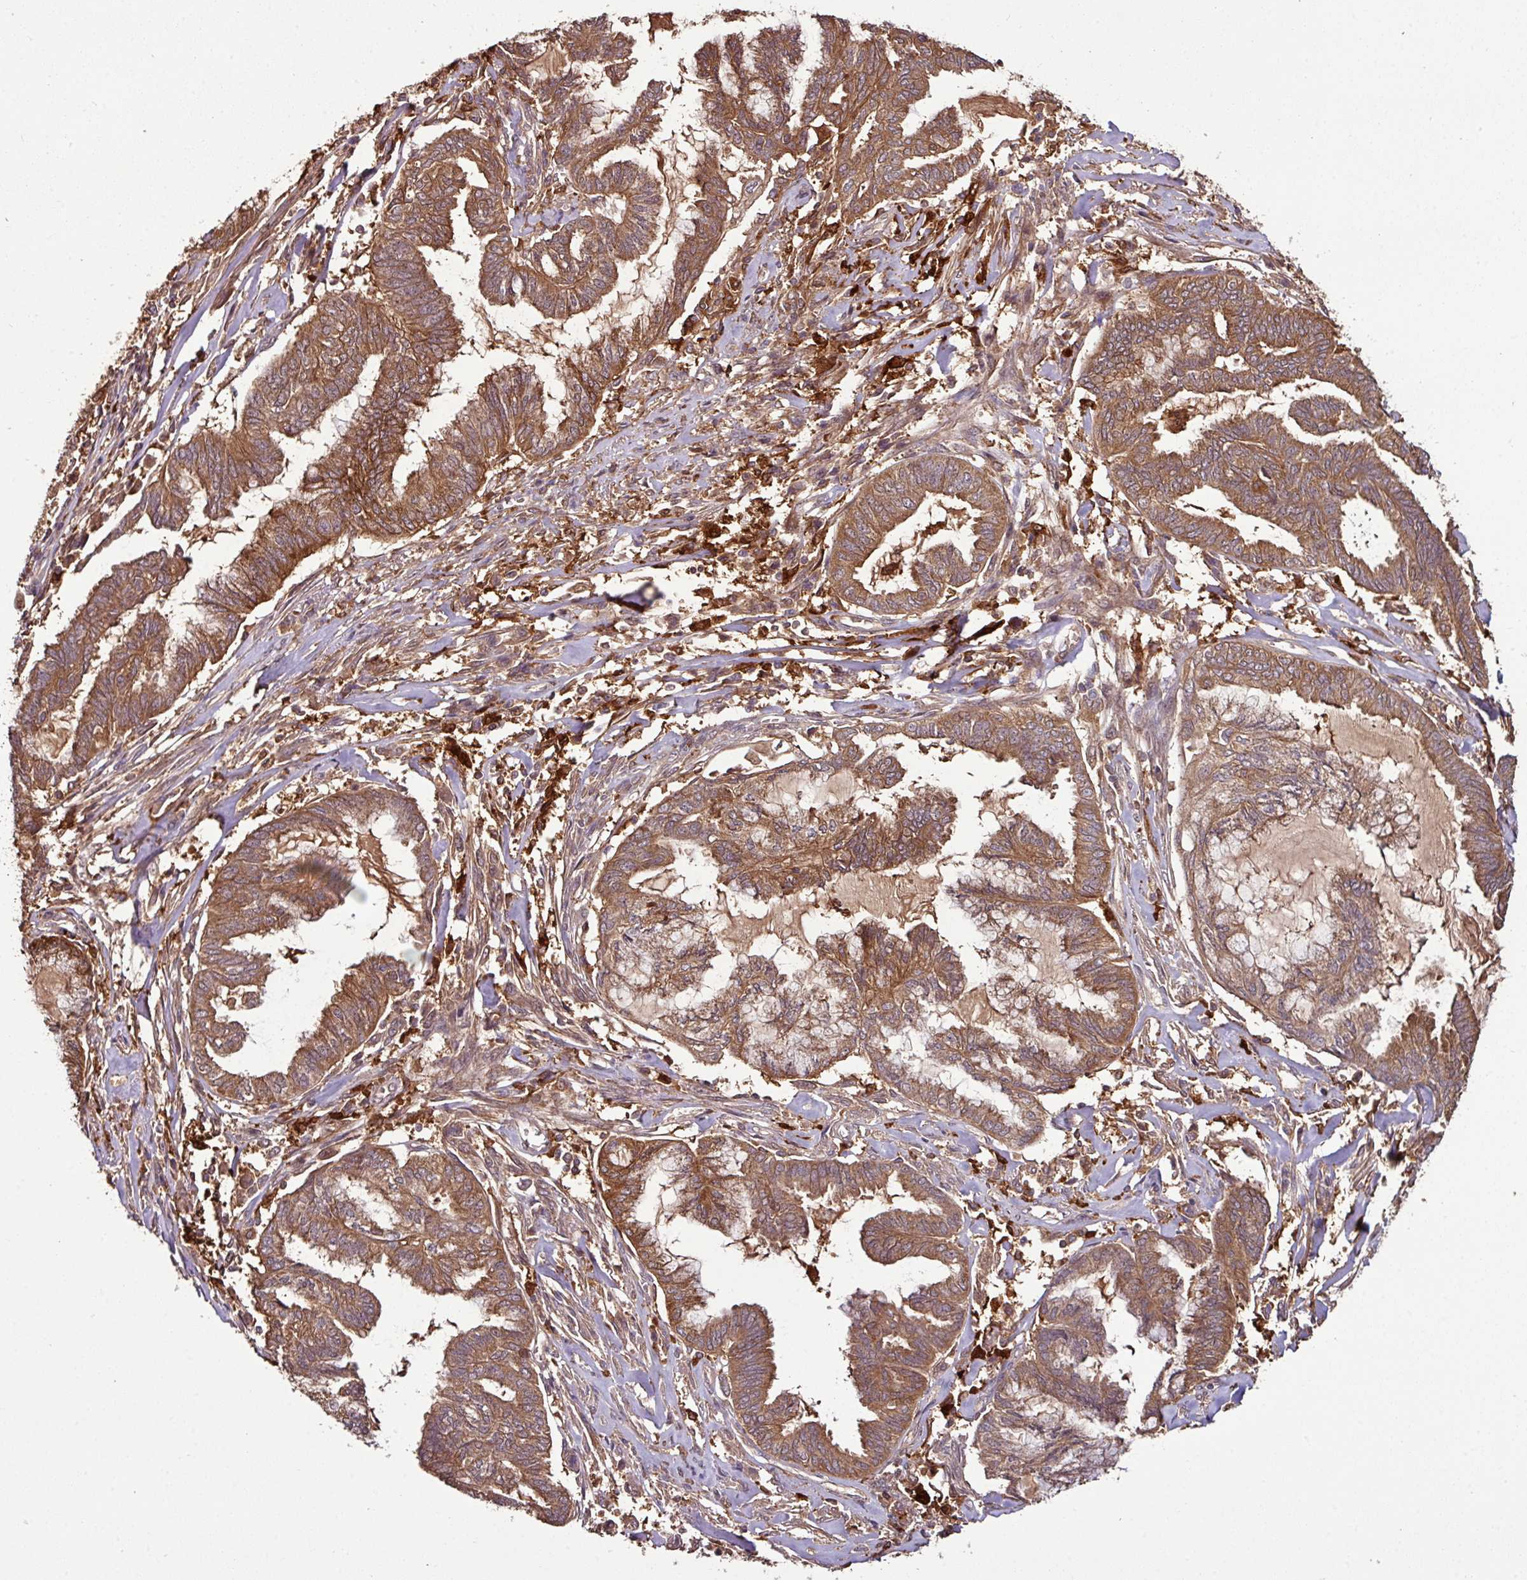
{"staining": {"intensity": "strong", "quantity": ">75%", "location": "cytoplasmic/membranous"}, "tissue": "endometrial cancer", "cell_type": "Tumor cells", "image_type": "cancer", "snomed": [{"axis": "morphology", "description": "Adenocarcinoma, NOS"}, {"axis": "topography", "description": "Endometrium"}], "caption": "Immunohistochemistry histopathology image of neoplastic tissue: endometrial cancer (adenocarcinoma) stained using immunohistochemistry (IHC) shows high levels of strong protein expression localized specifically in the cytoplasmic/membranous of tumor cells, appearing as a cytoplasmic/membranous brown color.", "gene": "GNPDA1", "patient": {"sex": "female", "age": 86}}